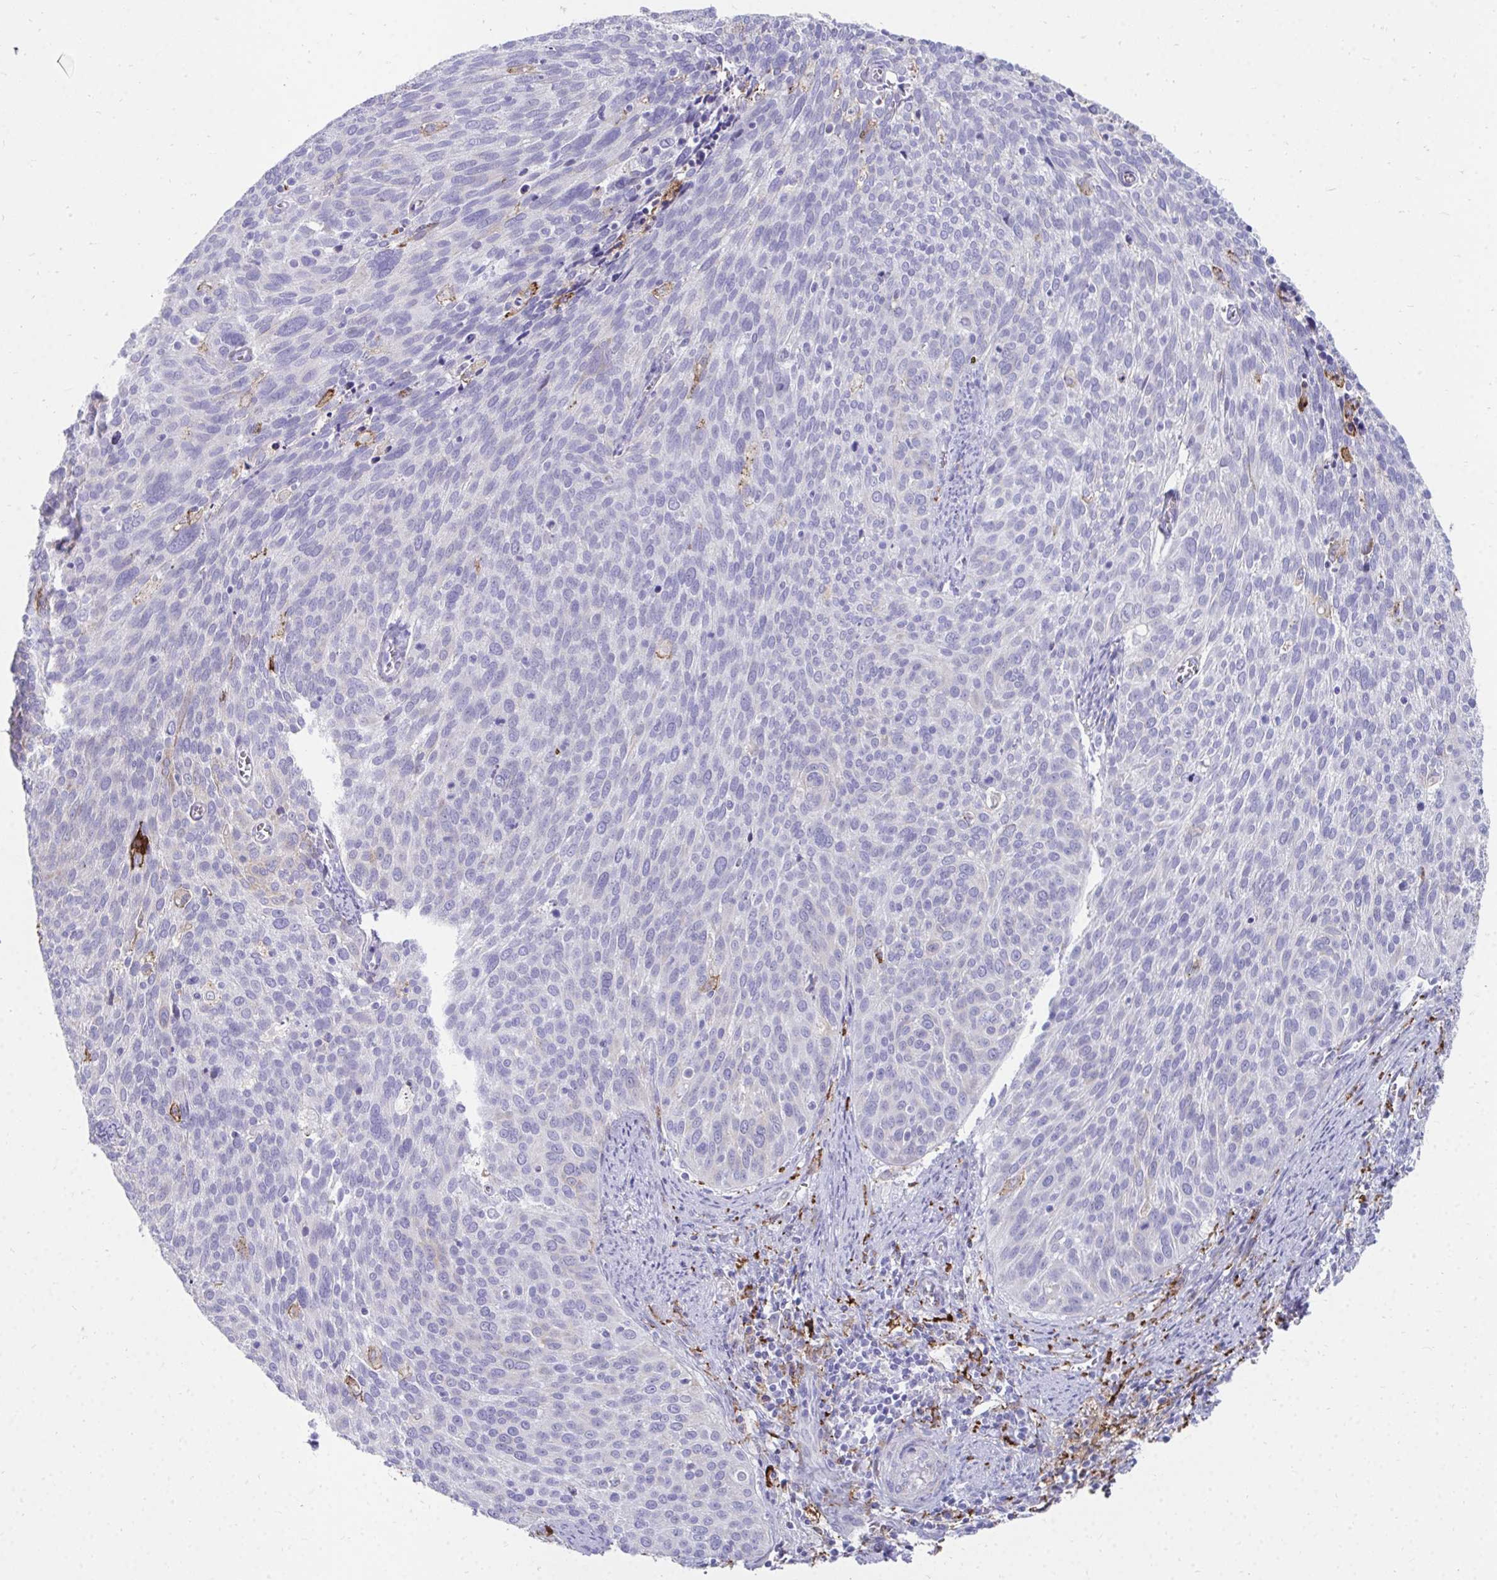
{"staining": {"intensity": "negative", "quantity": "none", "location": "none"}, "tissue": "cervical cancer", "cell_type": "Tumor cells", "image_type": "cancer", "snomed": [{"axis": "morphology", "description": "Squamous cell carcinoma, NOS"}, {"axis": "topography", "description": "Cervix"}], "caption": "Tumor cells show no significant protein expression in cervical squamous cell carcinoma.", "gene": "CD163", "patient": {"sex": "female", "age": 39}}